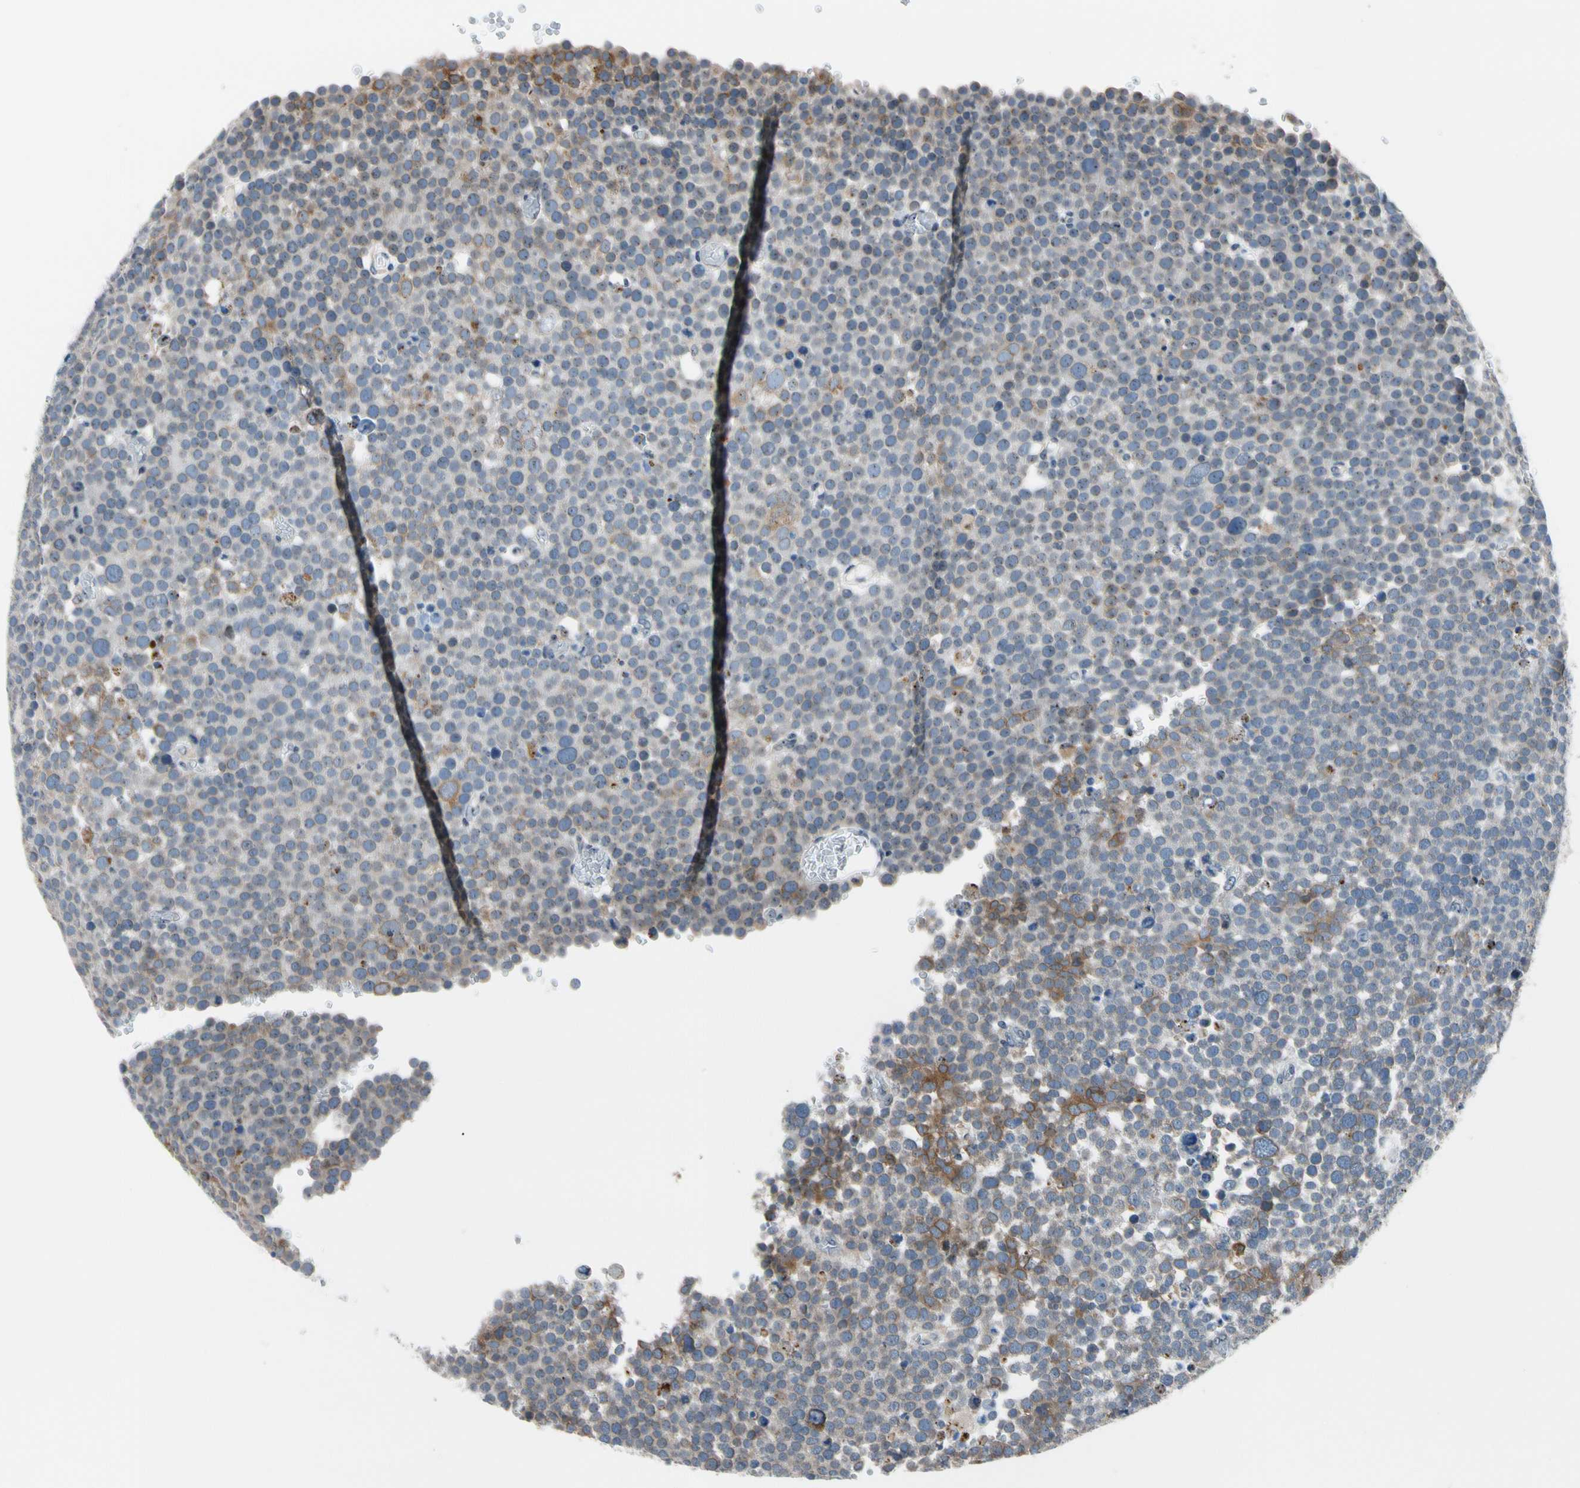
{"staining": {"intensity": "weak", "quantity": ">75%", "location": "cytoplasmic/membranous"}, "tissue": "testis cancer", "cell_type": "Tumor cells", "image_type": "cancer", "snomed": [{"axis": "morphology", "description": "Seminoma, NOS"}, {"axis": "topography", "description": "Testis"}], "caption": "IHC staining of seminoma (testis), which demonstrates low levels of weak cytoplasmic/membranous expression in approximately >75% of tumor cells indicating weak cytoplasmic/membranous protein positivity. The staining was performed using DAB (brown) for protein detection and nuclei were counterstained in hematoxylin (blue).", "gene": "TMED7", "patient": {"sex": "male", "age": 71}}